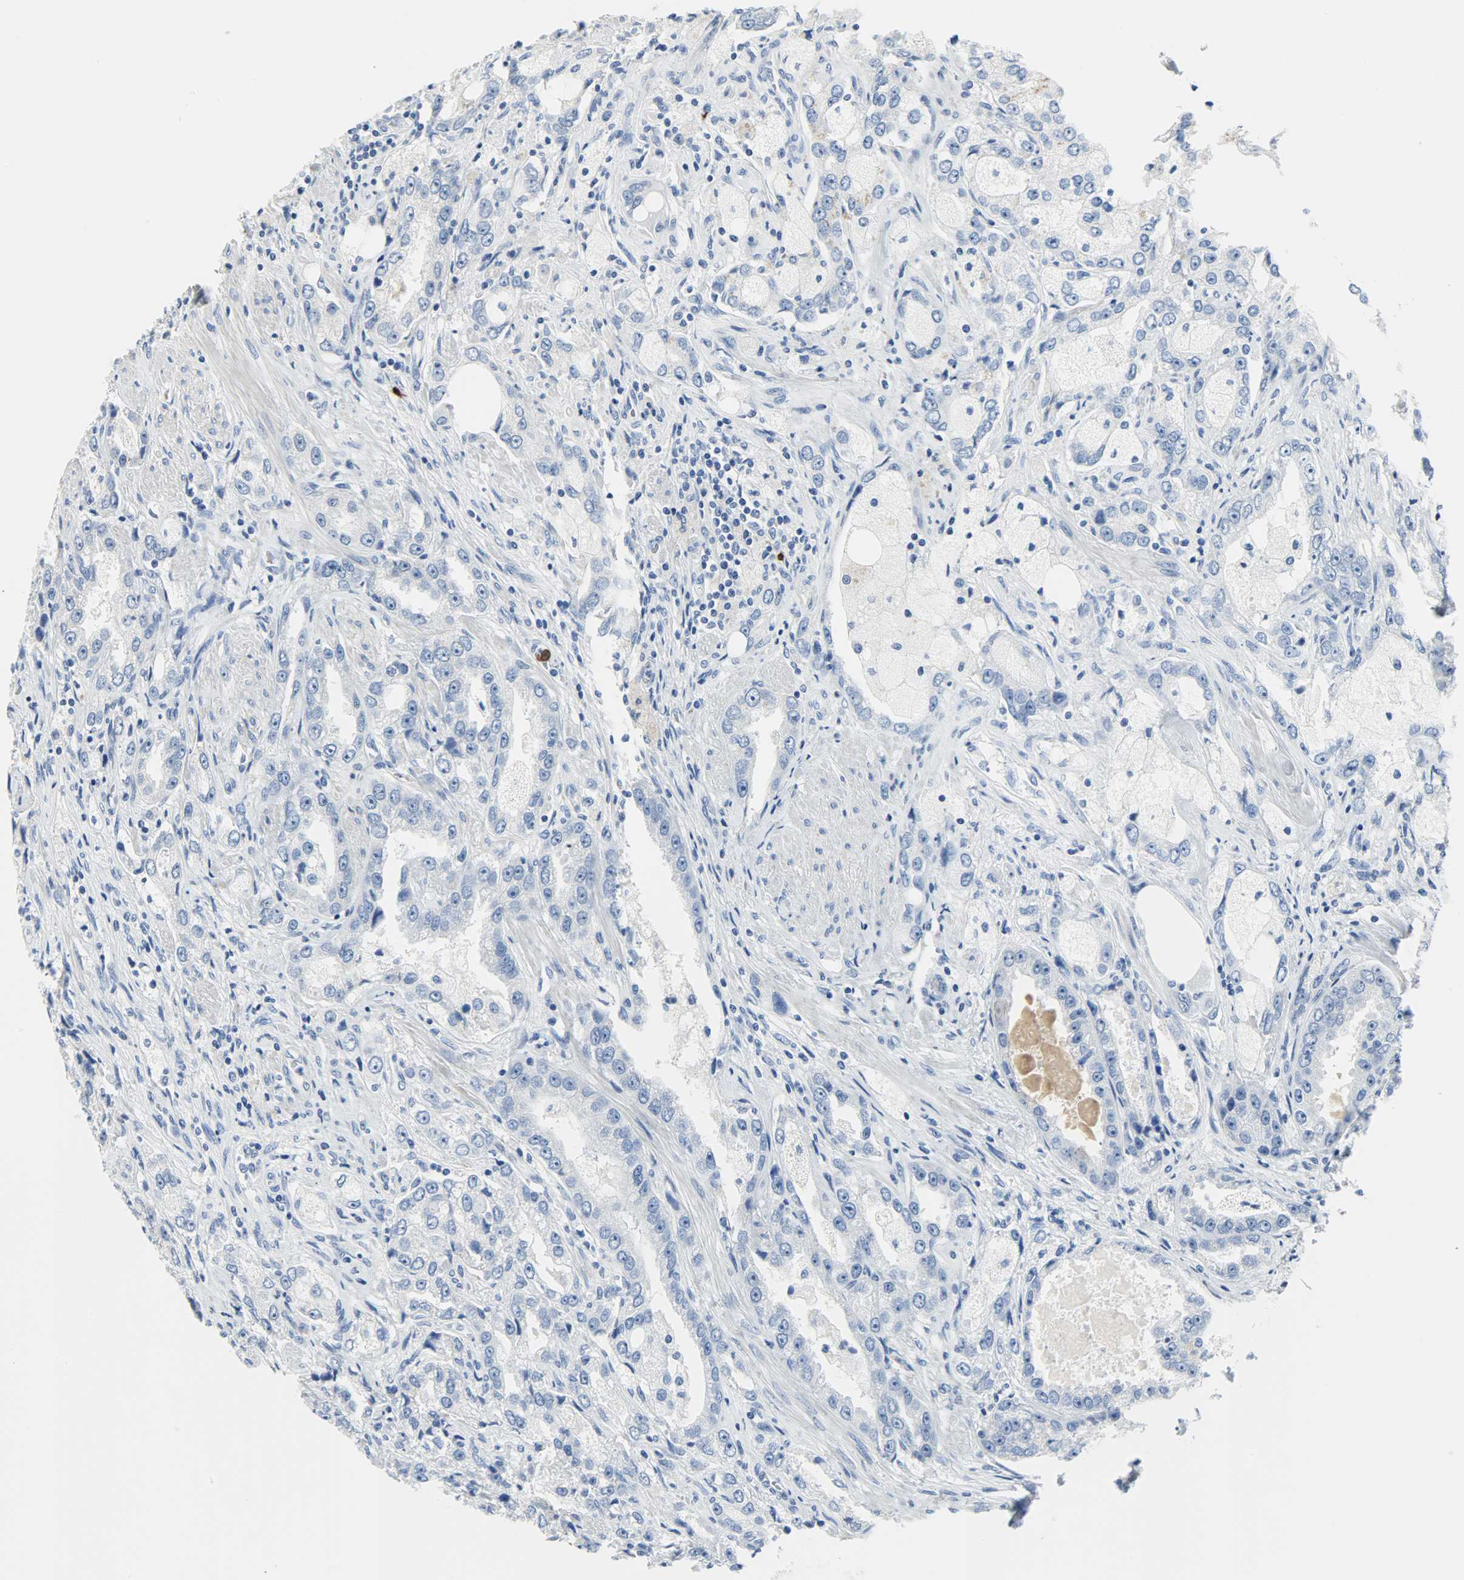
{"staining": {"intensity": "negative", "quantity": "none", "location": "none"}, "tissue": "prostate cancer", "cell_type": "Tumor cells", "image_type": "cancer", "snomed": [{"axis": "morphology", "description": "Adenocarcinoma, High grade"}, {"axis": "topography", "description": "Prostate"}], "caption": "Immunohistochemistry histopathology image of neoplastic tissue: human prostate cancer (adenocarcinoma (high-grade)) stained with DAB (3,3'-diaminobenzidine) exhibits no significant protein staining in tumor cells.", "gene": "CEBPE", "patient": {"sex": "male", "age": 63}}